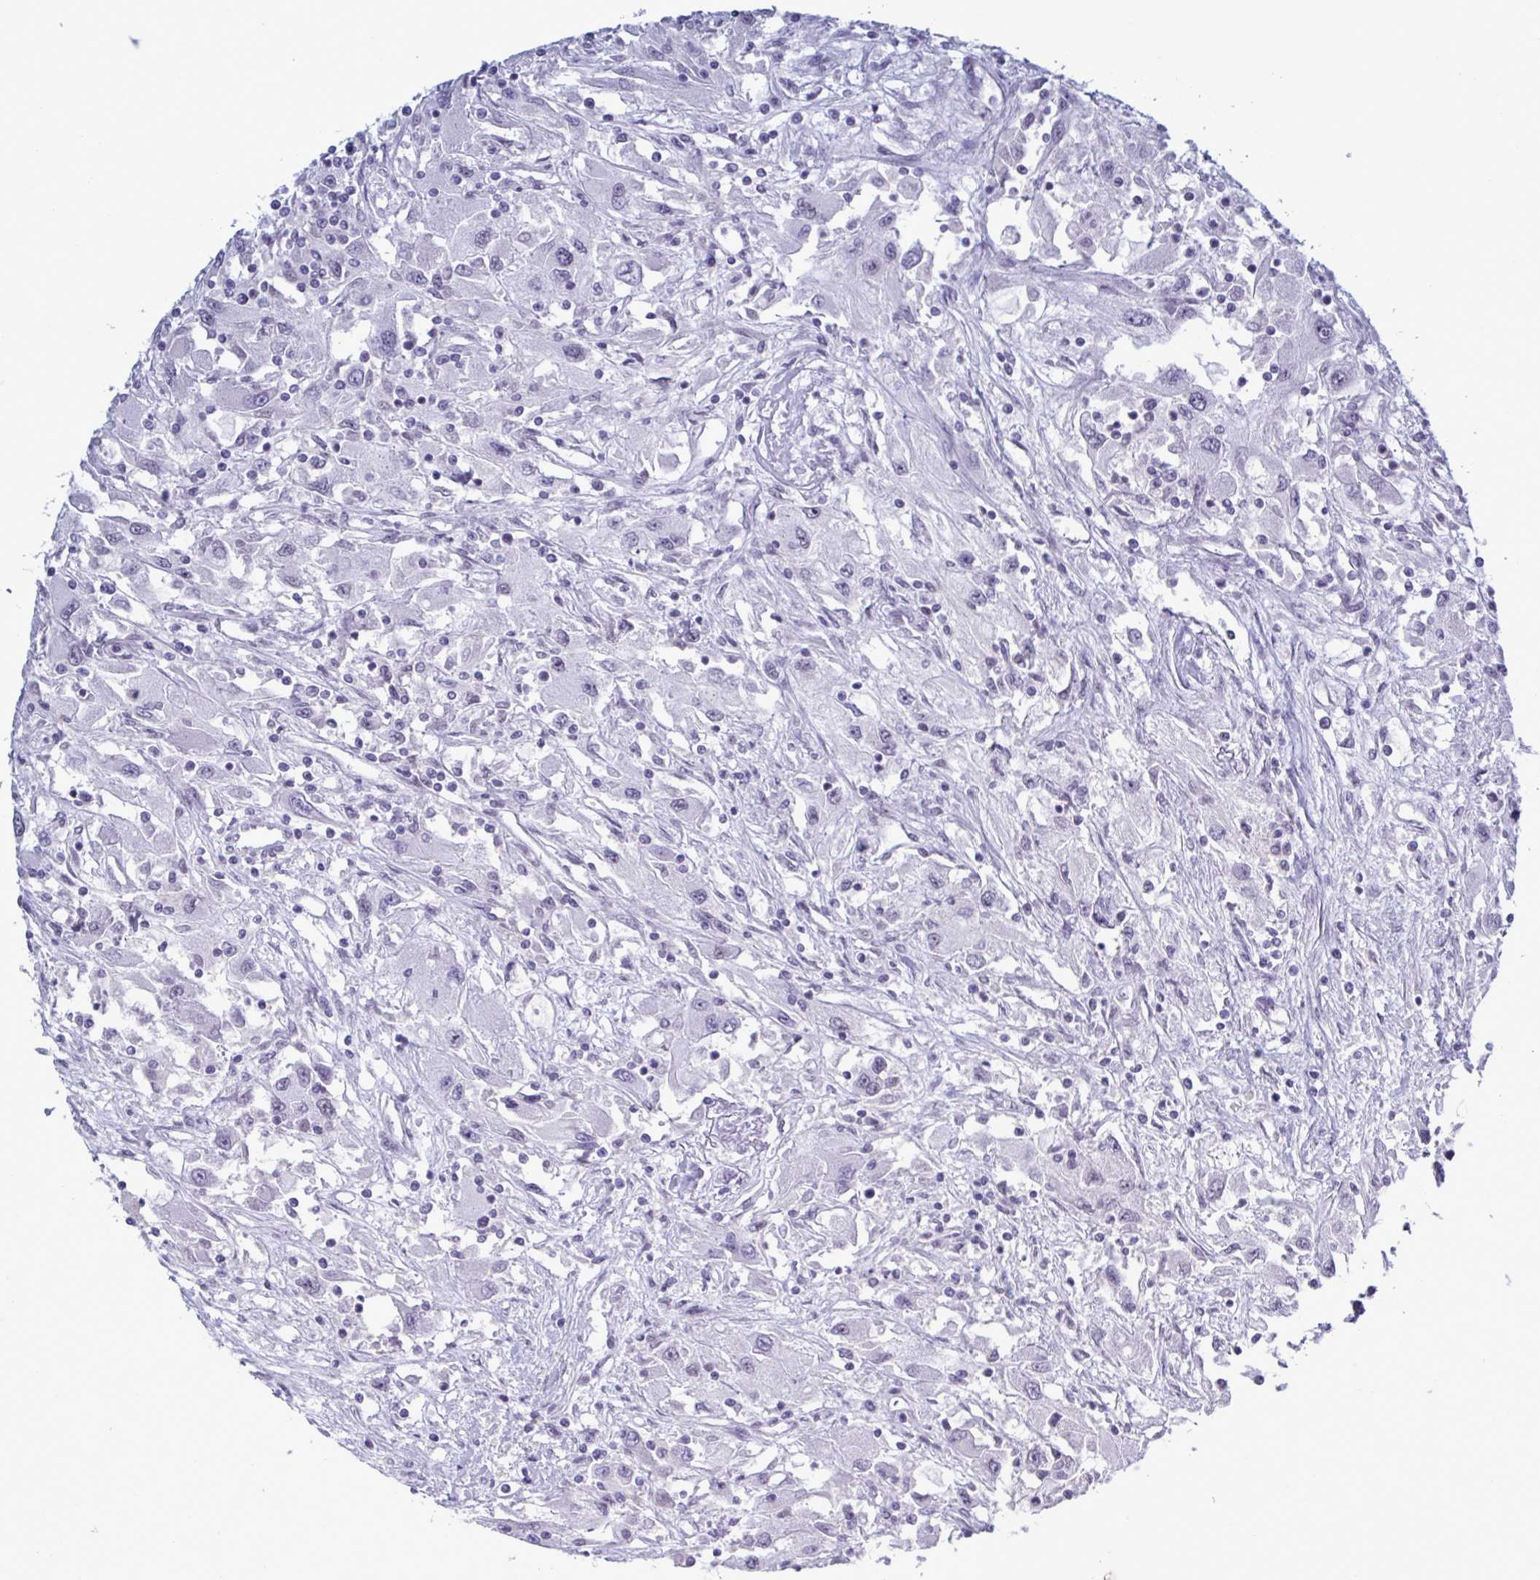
{"staining": {"intensity": "negative", "quantity": "none", "location": "none"}, "tissue": "renal cancer", "cell_type": "Tumor cells", "image_type": "cancer", "snomed": [{"axis": "morphology", "description": "Adenocarcinoma, NOS"}, {"axis": "topography", "description": "Kidney"}], "caption": "A photomicrograph of human renal adenocarcinoma is negative for staining in tumor cells.", "gene": "PPP1R10", "patient": {"sex": "female", "age": 67}}